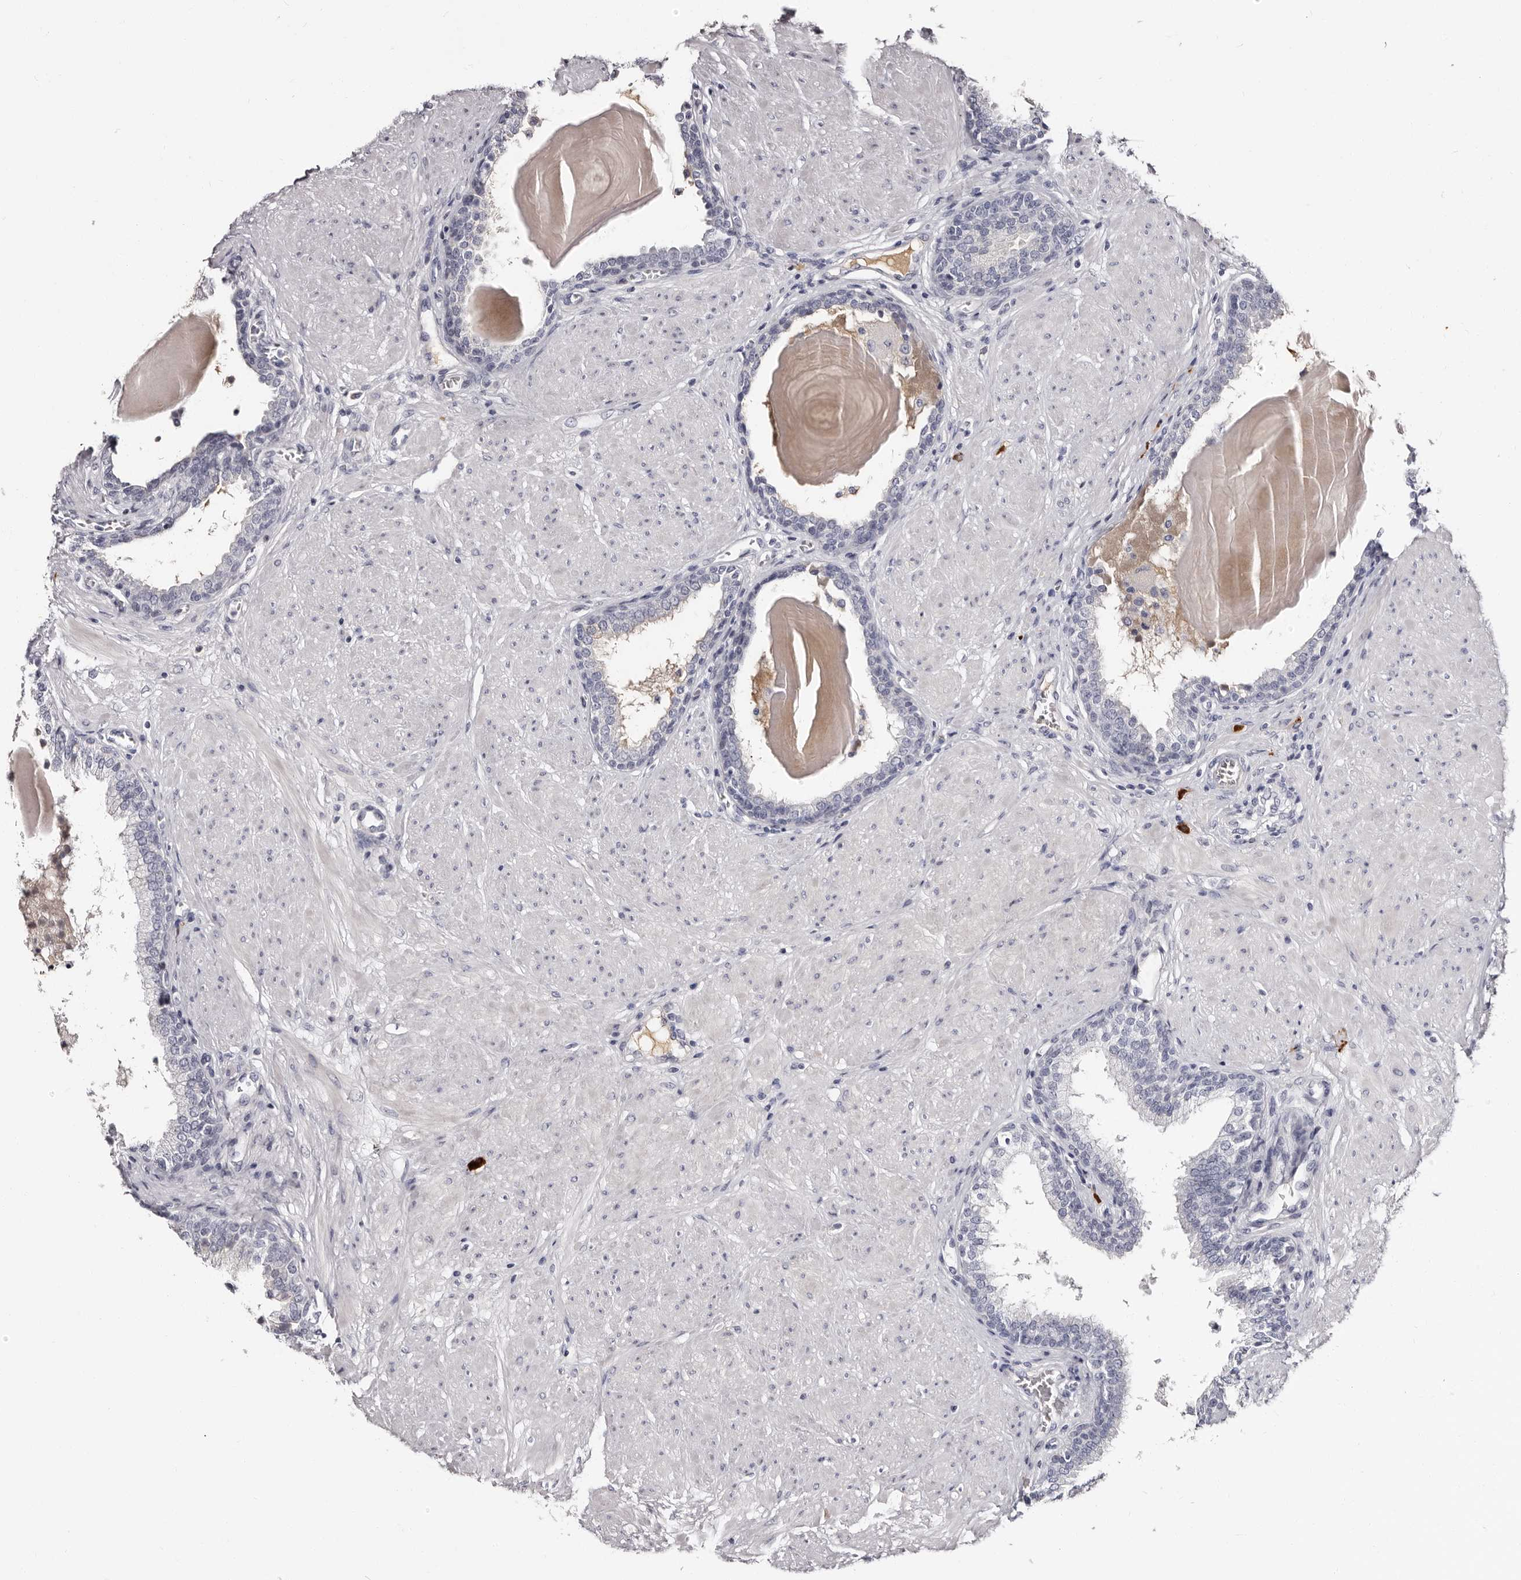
{"staining": {"intensity": "negative", "quantity": "none", "location": "none"}, "tissue": "prostate", "cell_type": "Glandular cells", "image_type": "normal", "snomed": [{"axis": "morphology", "description": "Normal tissue, NOS"}, {"axis": "topography", "description": "Prostate"}], "caption": "Immunohistochemistry micrograph of normal human prostate stained for a protein (brown), which displays no expression in glandular cells. (DAB IHC with hematoxylin counter stain).", "gene": "TBC1D22B", "patient": {"sex": "male", "age": 51}}